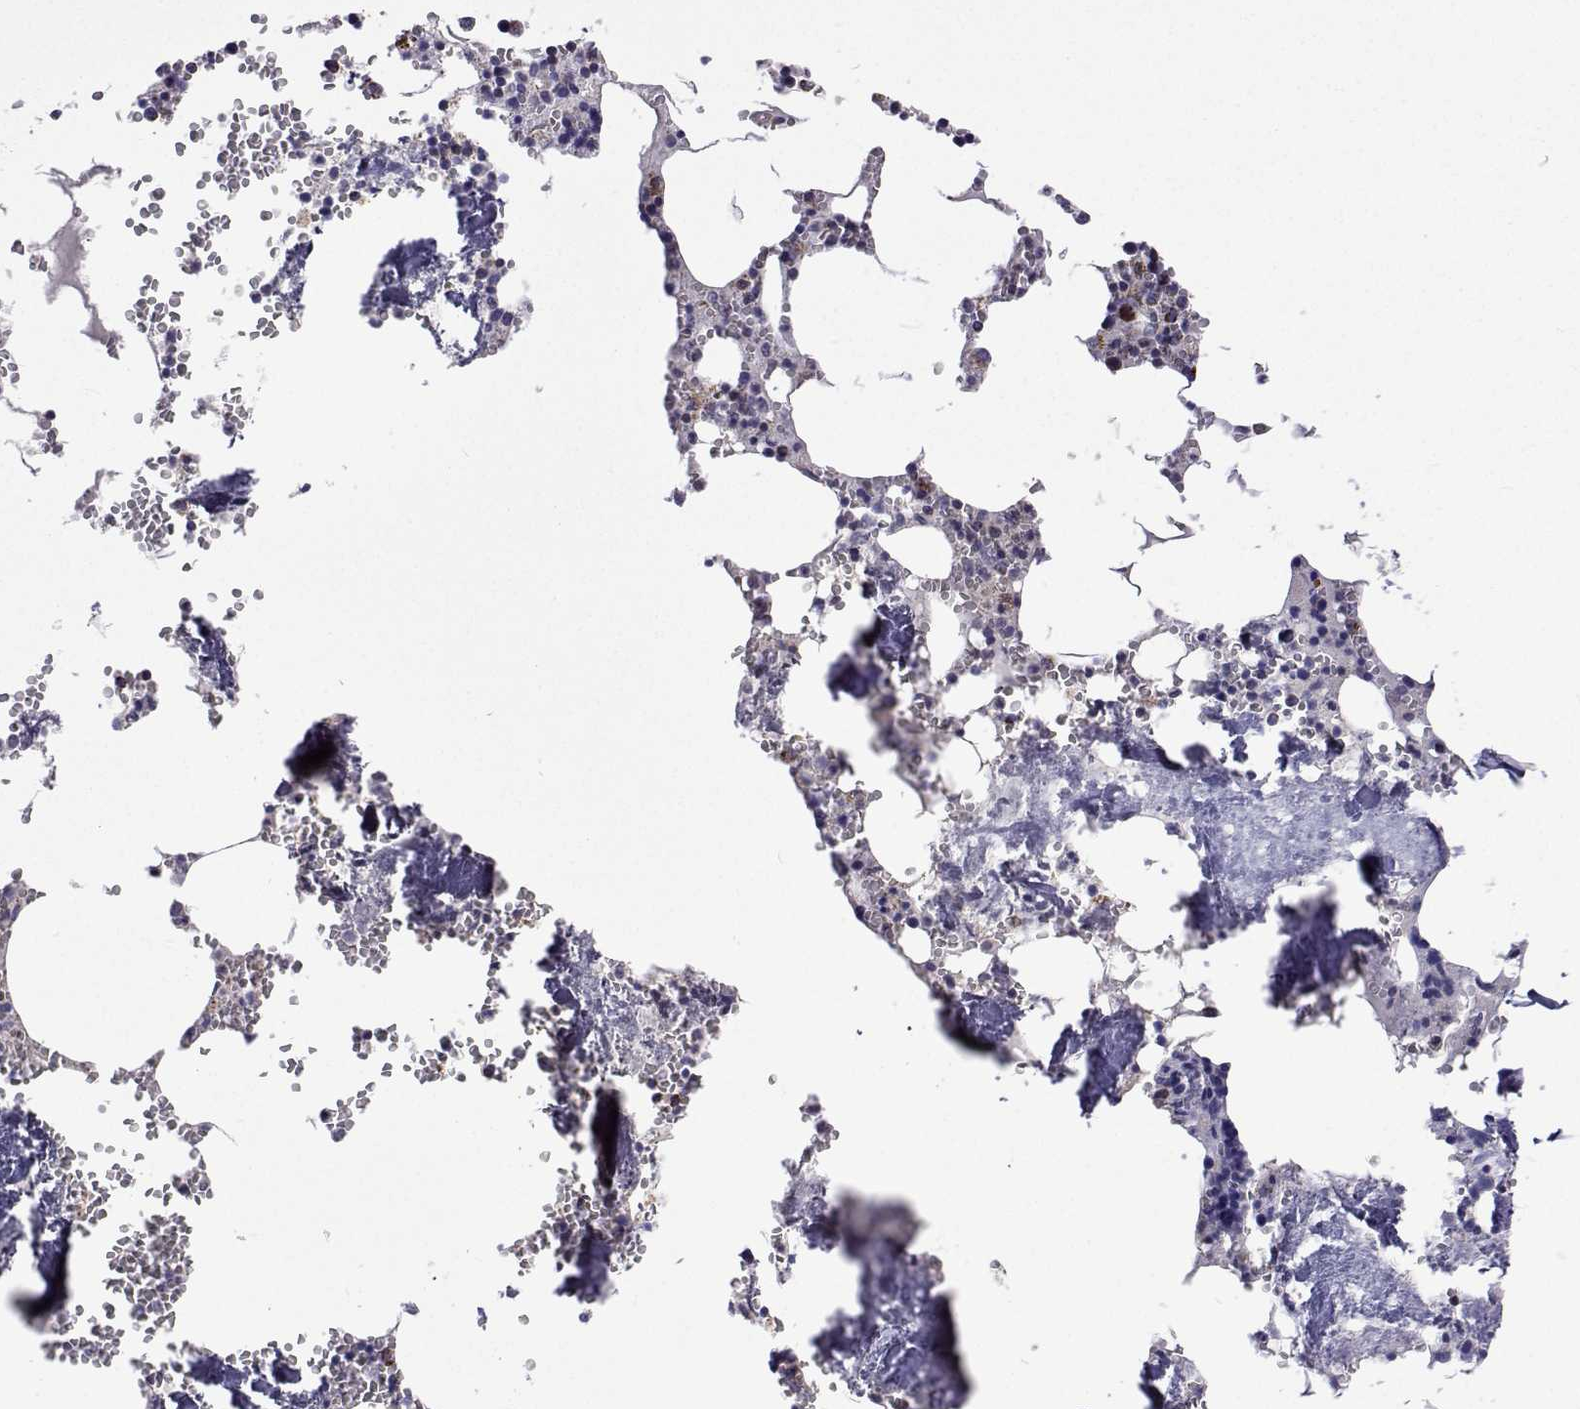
{"staining": {"intensity": "strong", "quantity": "<25%", "location": "cytoplasmic/membranous"}, "tissue": "bone marrow", "cell_type": "Hematopoietic cells", "image_type": "normal", "snomed": [{"axis": "morphology", "description": "Normal tissue, NOS"}, {"axis": "topography", "description": "Bone marrow"}], "caption": "Benign bone marrow was stained to show a protein in brown. There is medium levels of strong cytoplasmic/membranous positivity in approximately <25% of hematopoietic cells.", "gene": "MCCC2", "patient": {"sex": "male", "age": 54}}